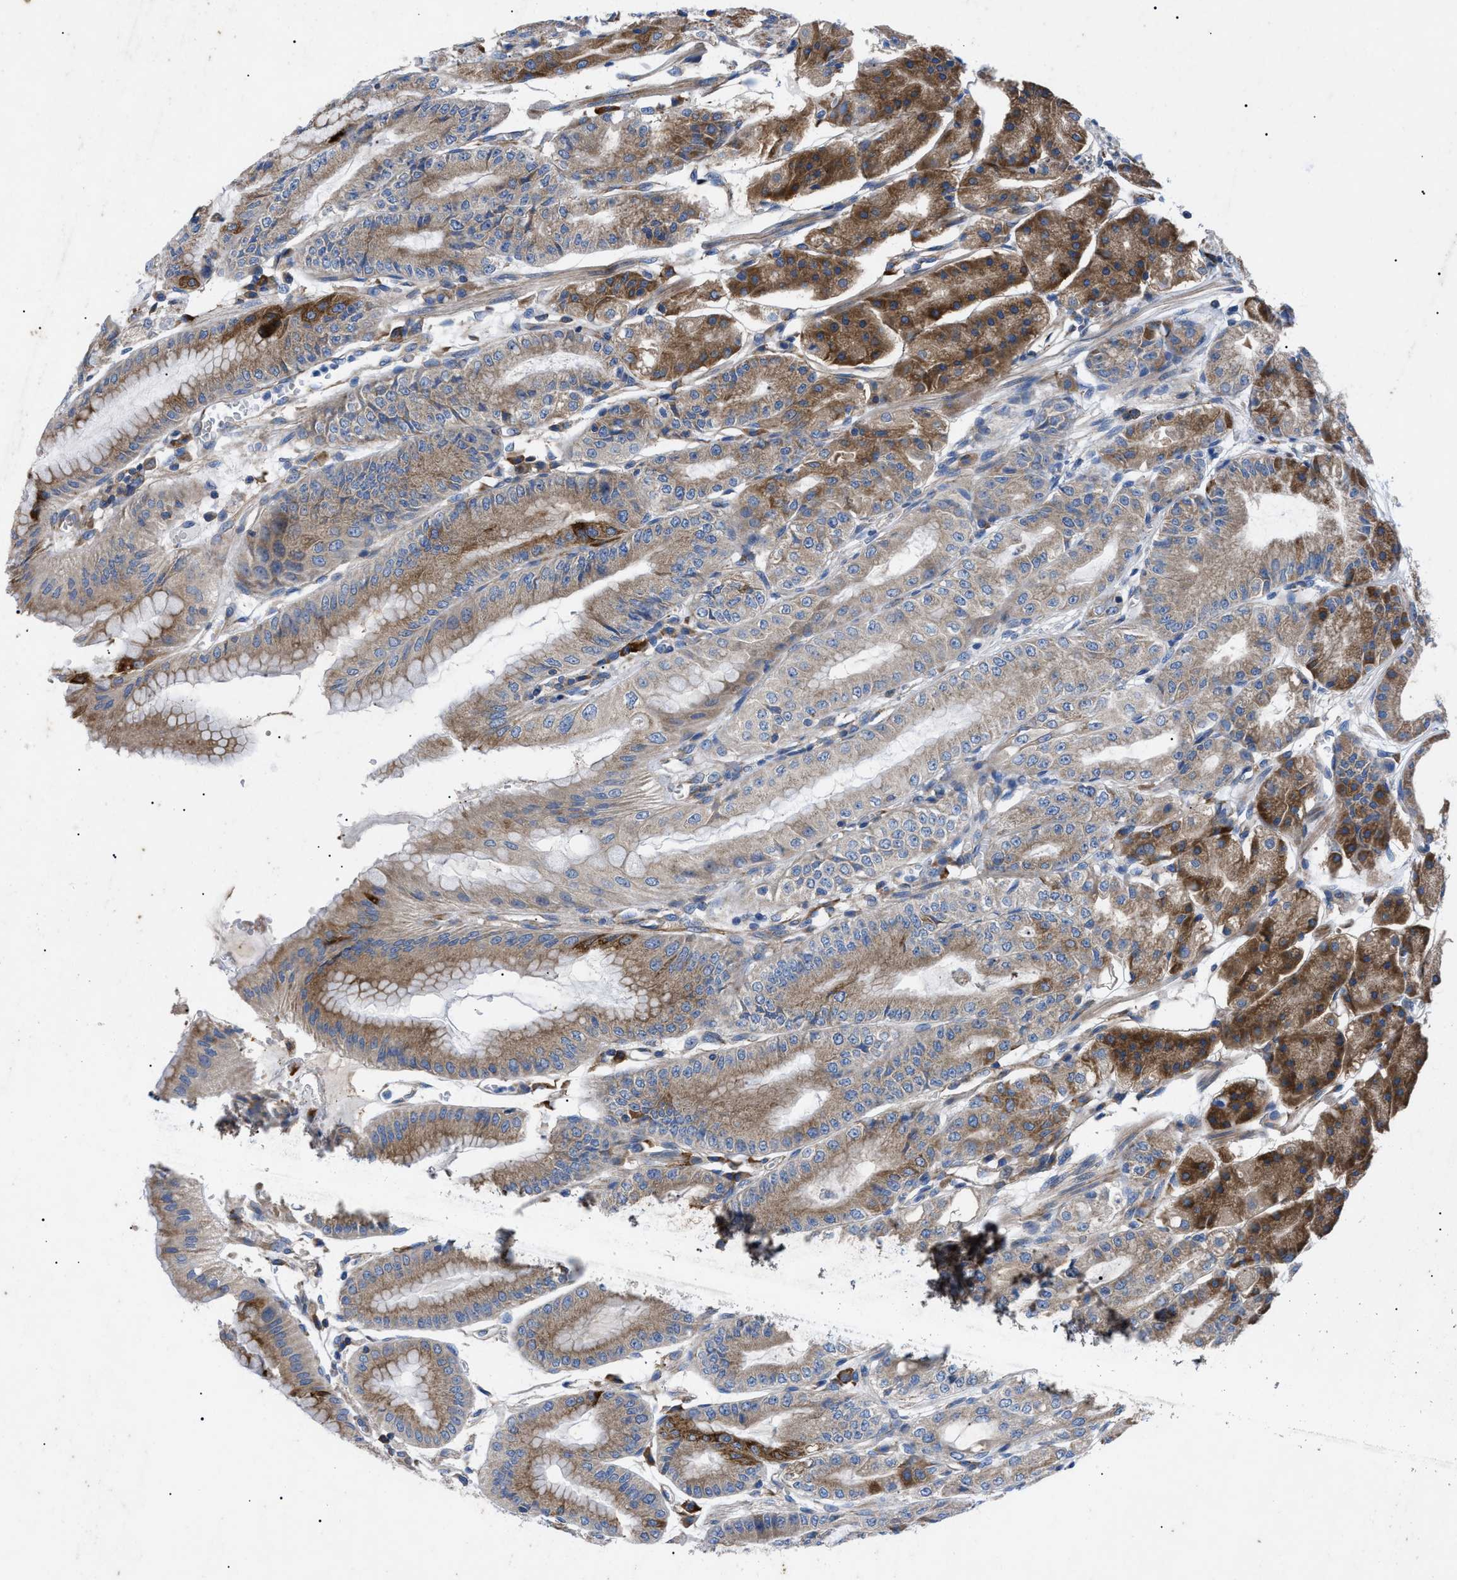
{"staining": {"intensity": "strong", "quantity": "25%-75%", "location": "cytoplasmic/membranous"}, "tissue": "stomach", "cell_type": "Glandular cells", "image_type": "normal", "snomed": [{"axis": "morphology", "description": "Normal tissue, NOS"}, {"axis": "topography", "description": "Stomach, lower"}], "caption": "An immunohistochemistry (IHC) histopathology image of benign tissue is shown. Protein staining in brown labels strong cytoplasmic/membranous positivity in stomach within glandular cells.", "gene": "HSPB8", "patient": {"sex": "male", "age": 71}}